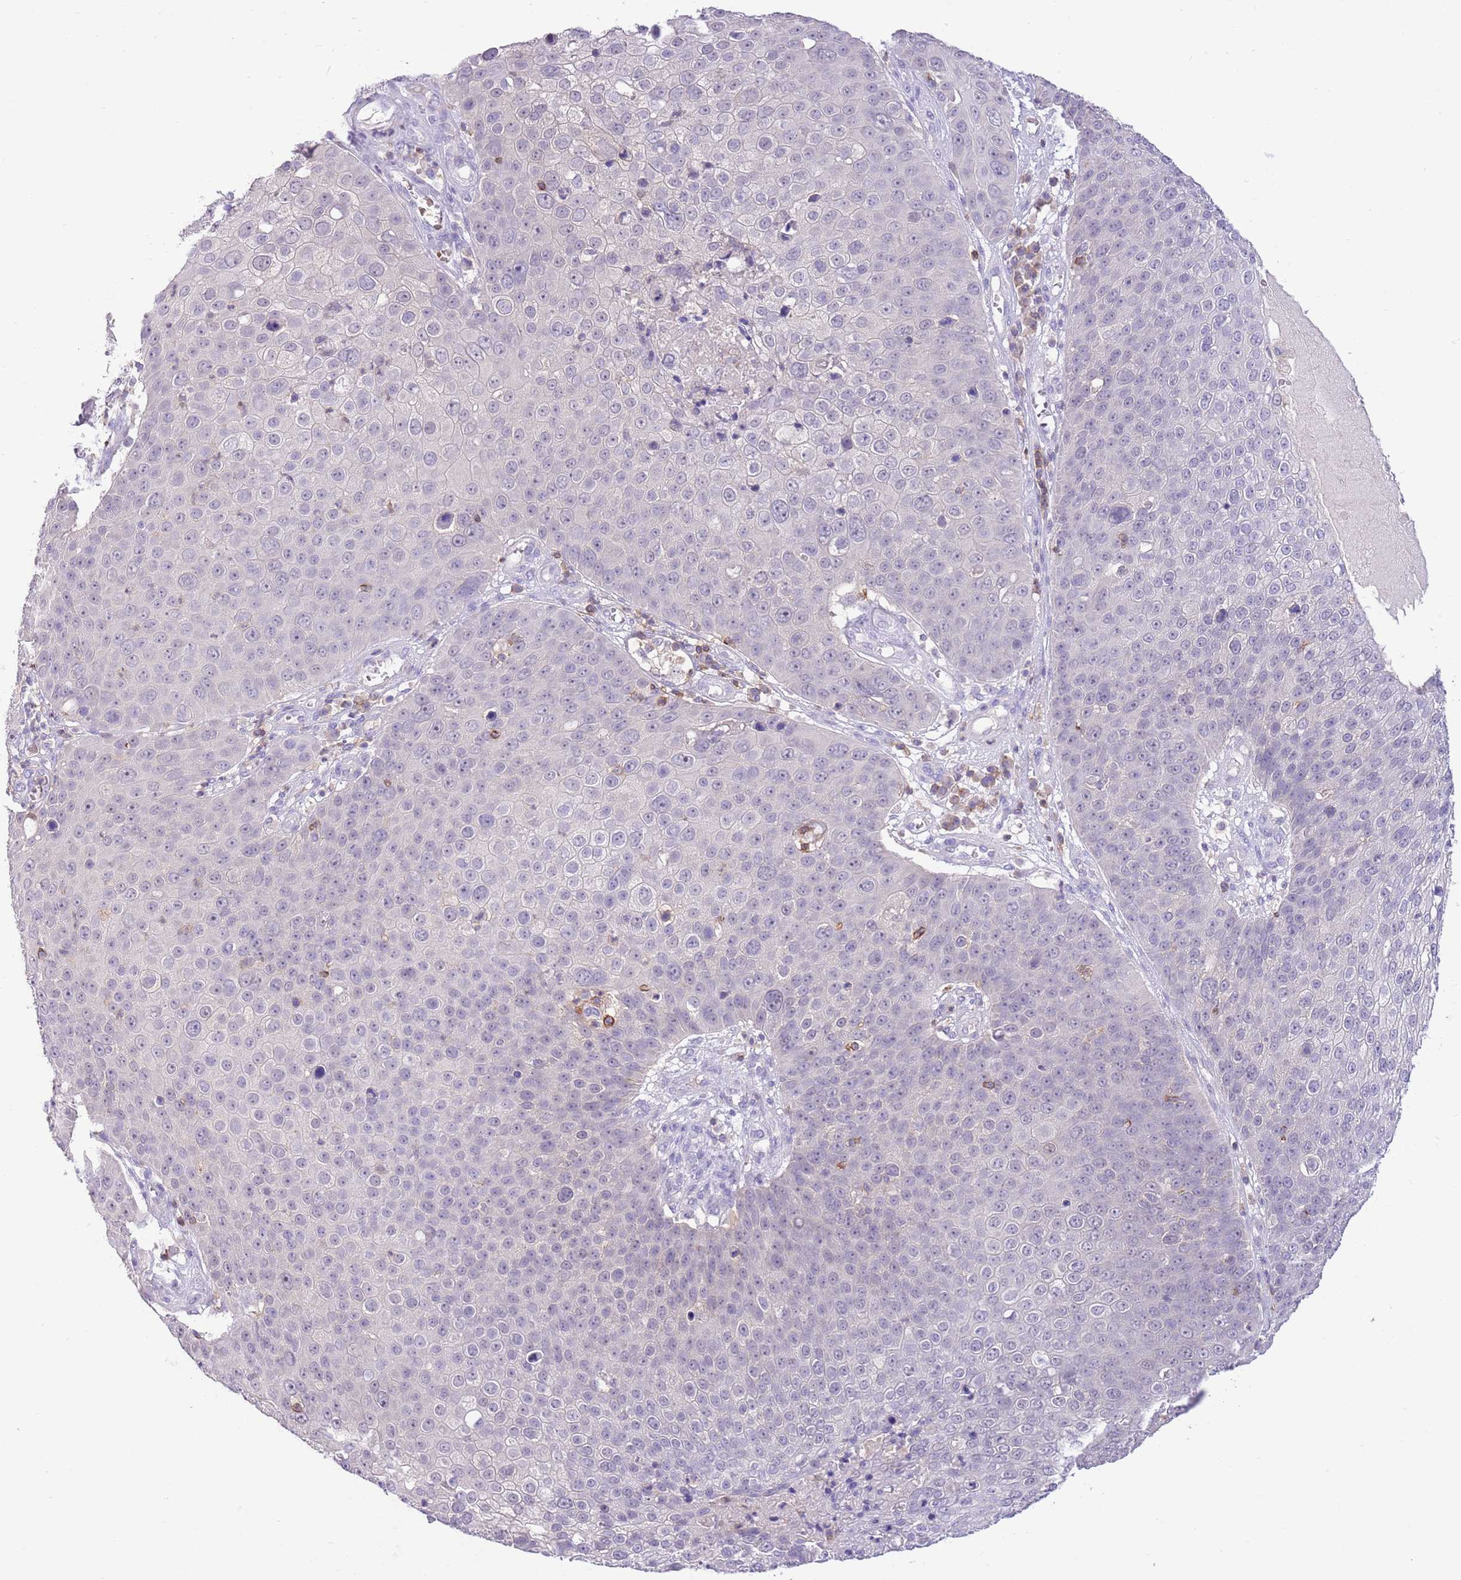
{"staining": {"intensity": "negative", "quantity": "none", "location": "none"}, "tissue": "skin cancer", "cell_type": "Tumor cells", "image_type": "cancer", "snomed": [{"axis": "morphology", "description": "Squamous cell carcinoma, NOS"}, {"axis": "topography", "description": "Skin"}], "caption": "High magnification brightfield microscopy of skin cancer (squamous cell carcinoma) stained with DAB (brown) and counterstained with hematoxylin (blue): tumor cells show no significant expression.", "gene": "OR4Q3", "patient": {"sex": "male", "age": 71}}